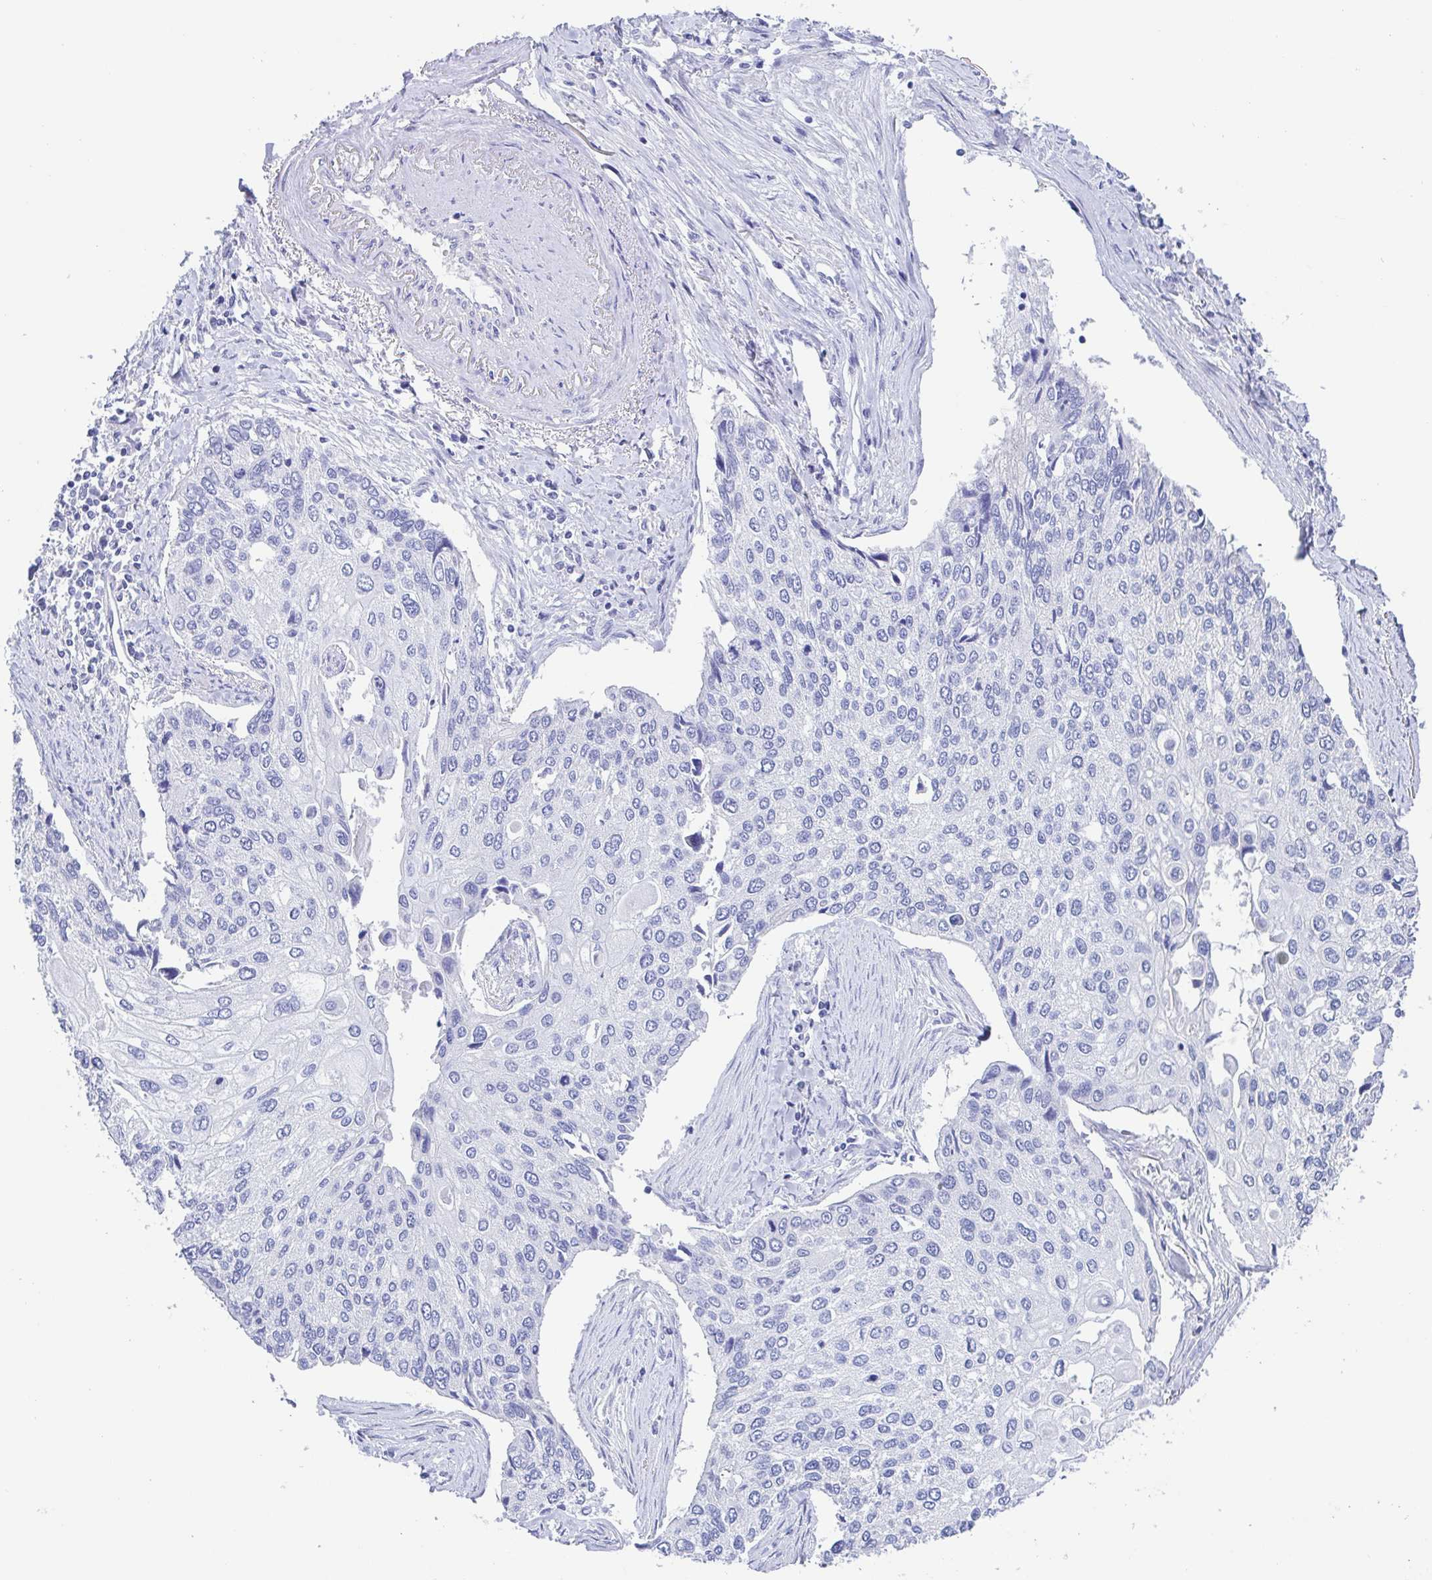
{"staining": {"intensity": "negative", "quantity": "none", "location": "none"}, "tissue": "lung cancer", "cell_type": "Tumor cells", "image_type": "cancer", "snomed": [{"axis": "morphology", "description": "Squamous cell carcinoma, NOS"}, {"axis": "morphology", "description": "Squamous cell carcinoma, metastatic, NOS"}, {"axis": "topography", "description": "Lung"}], "caption": "A micrograph of human squamous cell carcinoma (lung) is negative for staining in tumor cells. (DAB immunohistochemistry (IHC) with hematoxylin counter stain).", "gene": "MUCL3", "patient": {"sex": "male", "age": 63}}